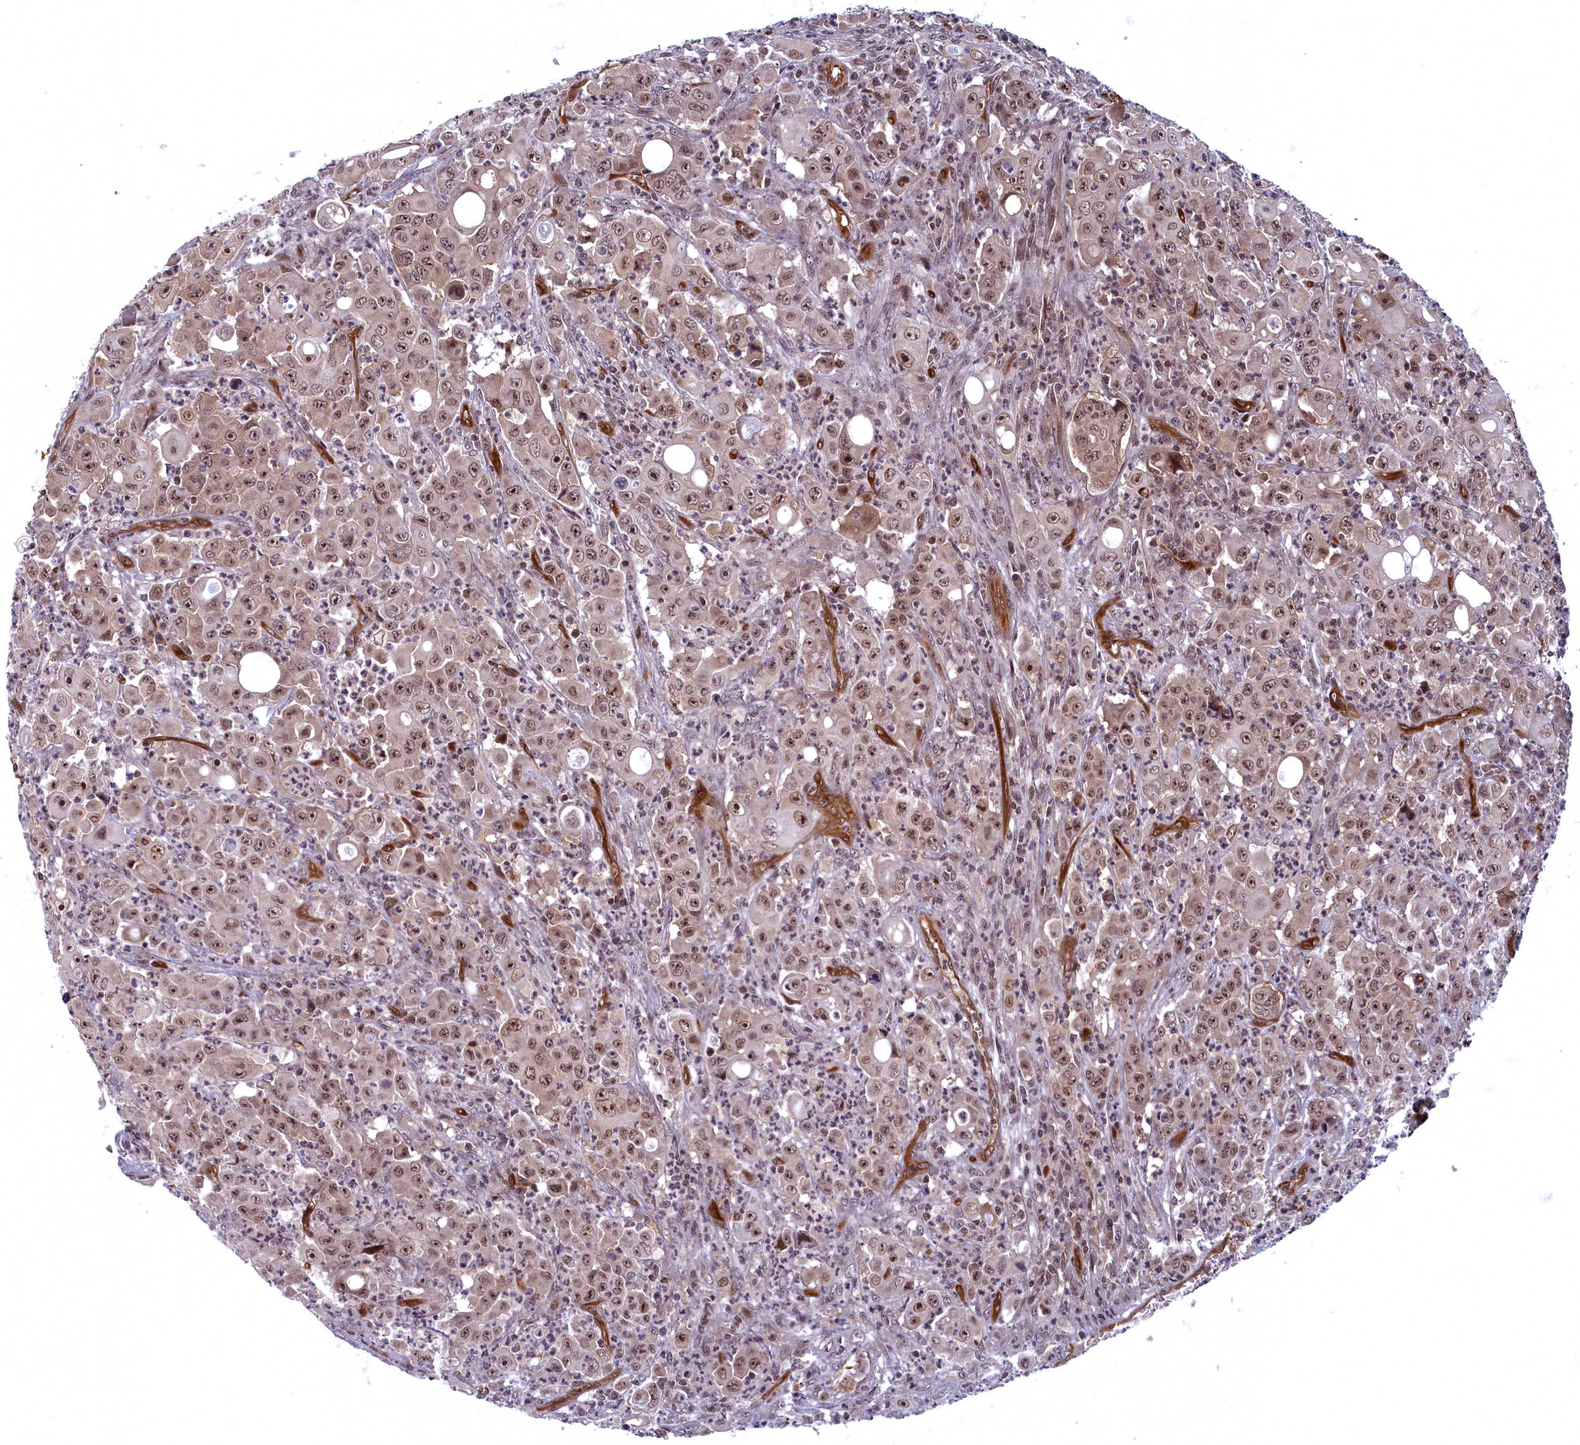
{"staining": {"intensity": "moderate", "quantity": ">75%", "location": "nuclear"}, "tissue": "colorectal cancer", "cell_type": "Tumor cells", "image_type": "cancer", "snomed": [{"axis": "morphology", "description": "Adenocarcinoma, NOS"}, {"axis": "topography", "description": "Colon"}], "caption": "Brown immunohistochemical staining in human colorectal adenocarcinoma reveals moderate nuclear staining in approximately >75% of tumor cells.", "gene": "SNRK", "patient": {"sex": "male", "age": 51}}